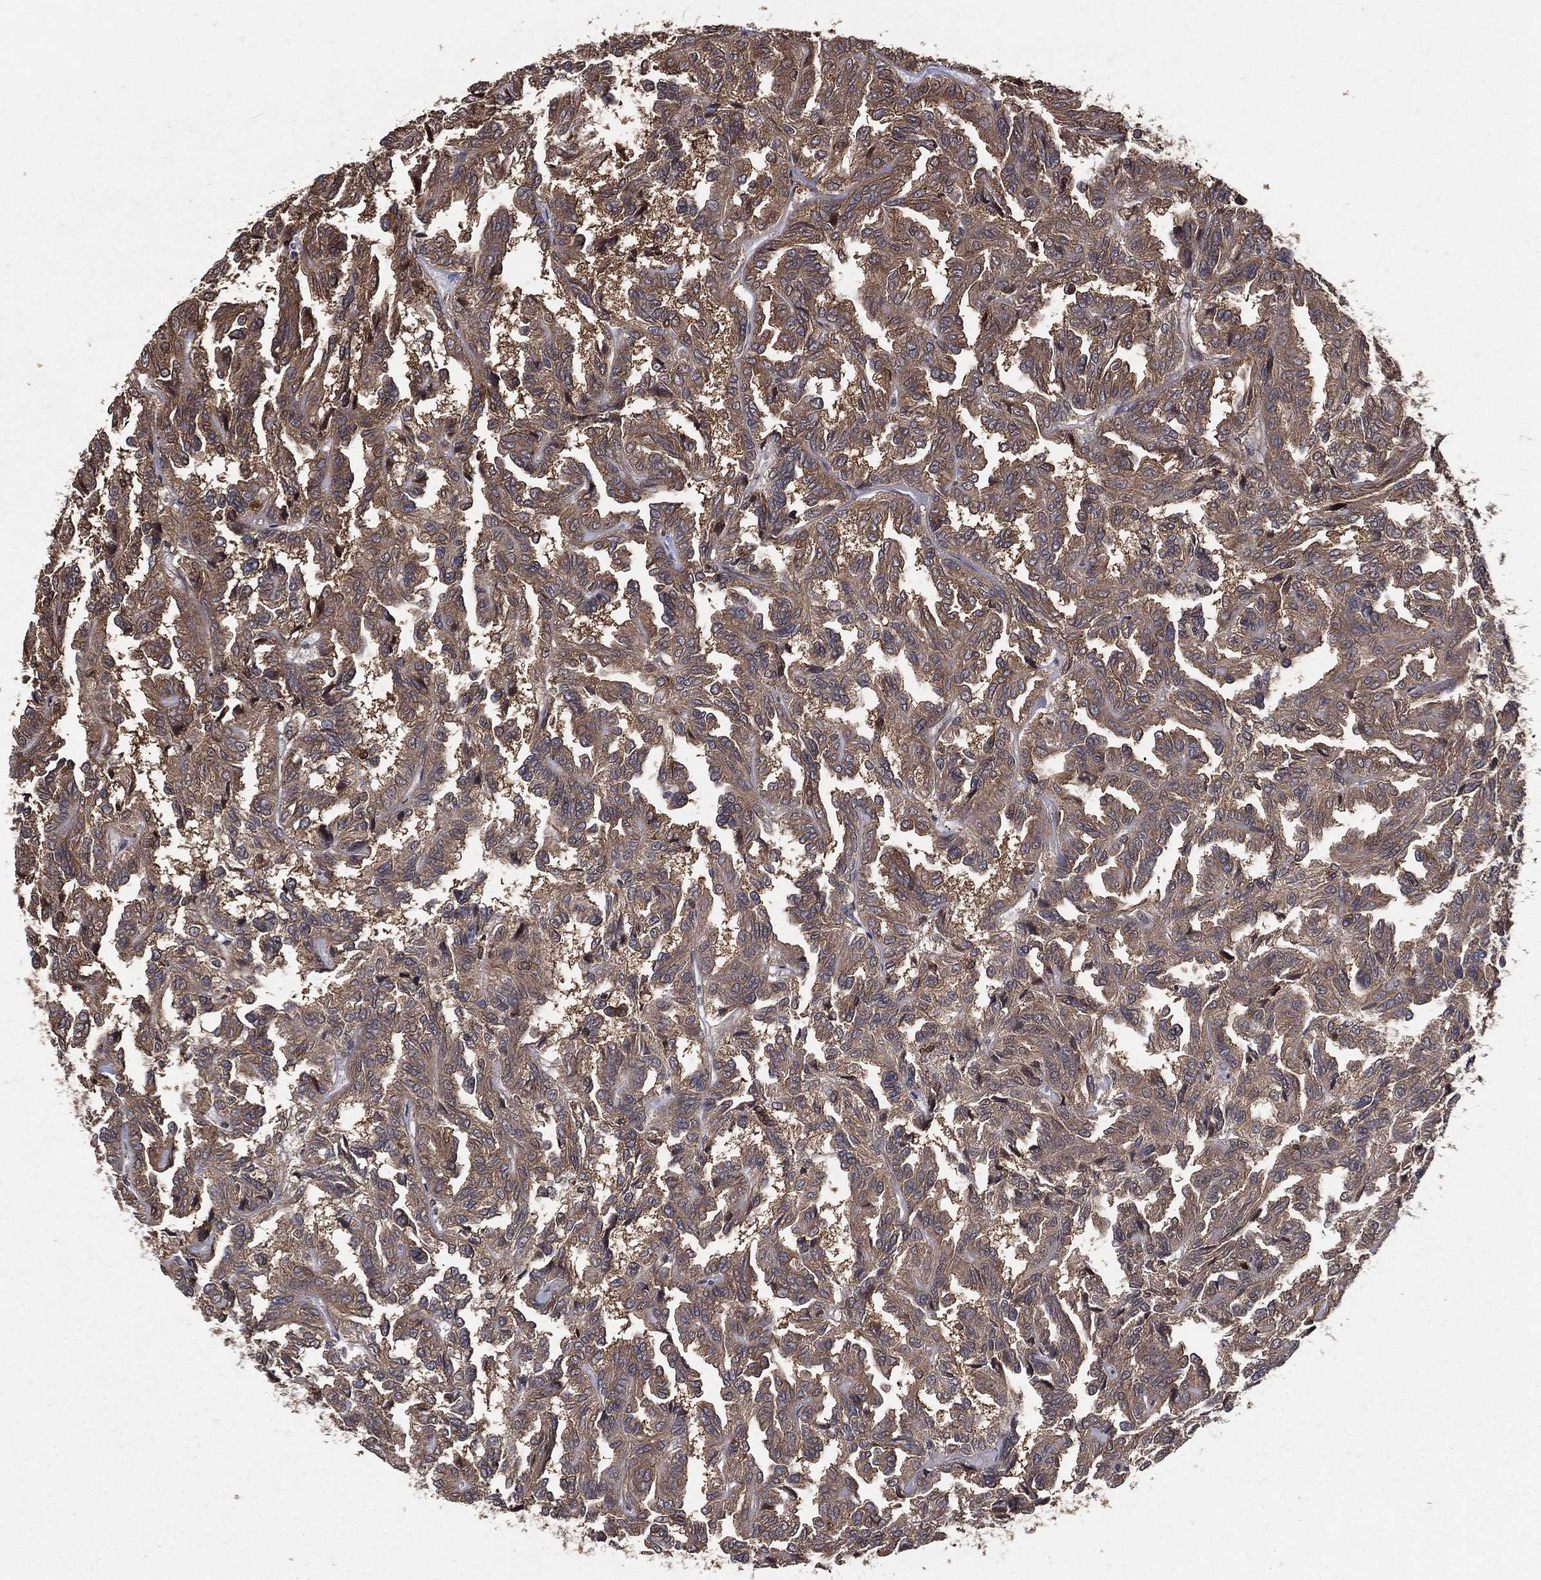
{"staining": {"intensity": "moderate", "quantity": ">75%", "location": "cytoplasmic/membranous"}, "tissue": "renal cancer", "cell_type": "Tumor cells", "image_type": "cancer", "snomed": [{"axis": "morphology", "description": "Adenocarcinoma, NOS"}, {"axis": "topography", "description": "Kidney"}], "caption": "Protein expression analysis of renal cancer (adenocarcinoma) demonstrates moderate cytoplasmic/membranous positivity in approximately >75% of tumor cells.", "gene": "DPYSL2", "patient": {"sex": "male", "age": 79}}